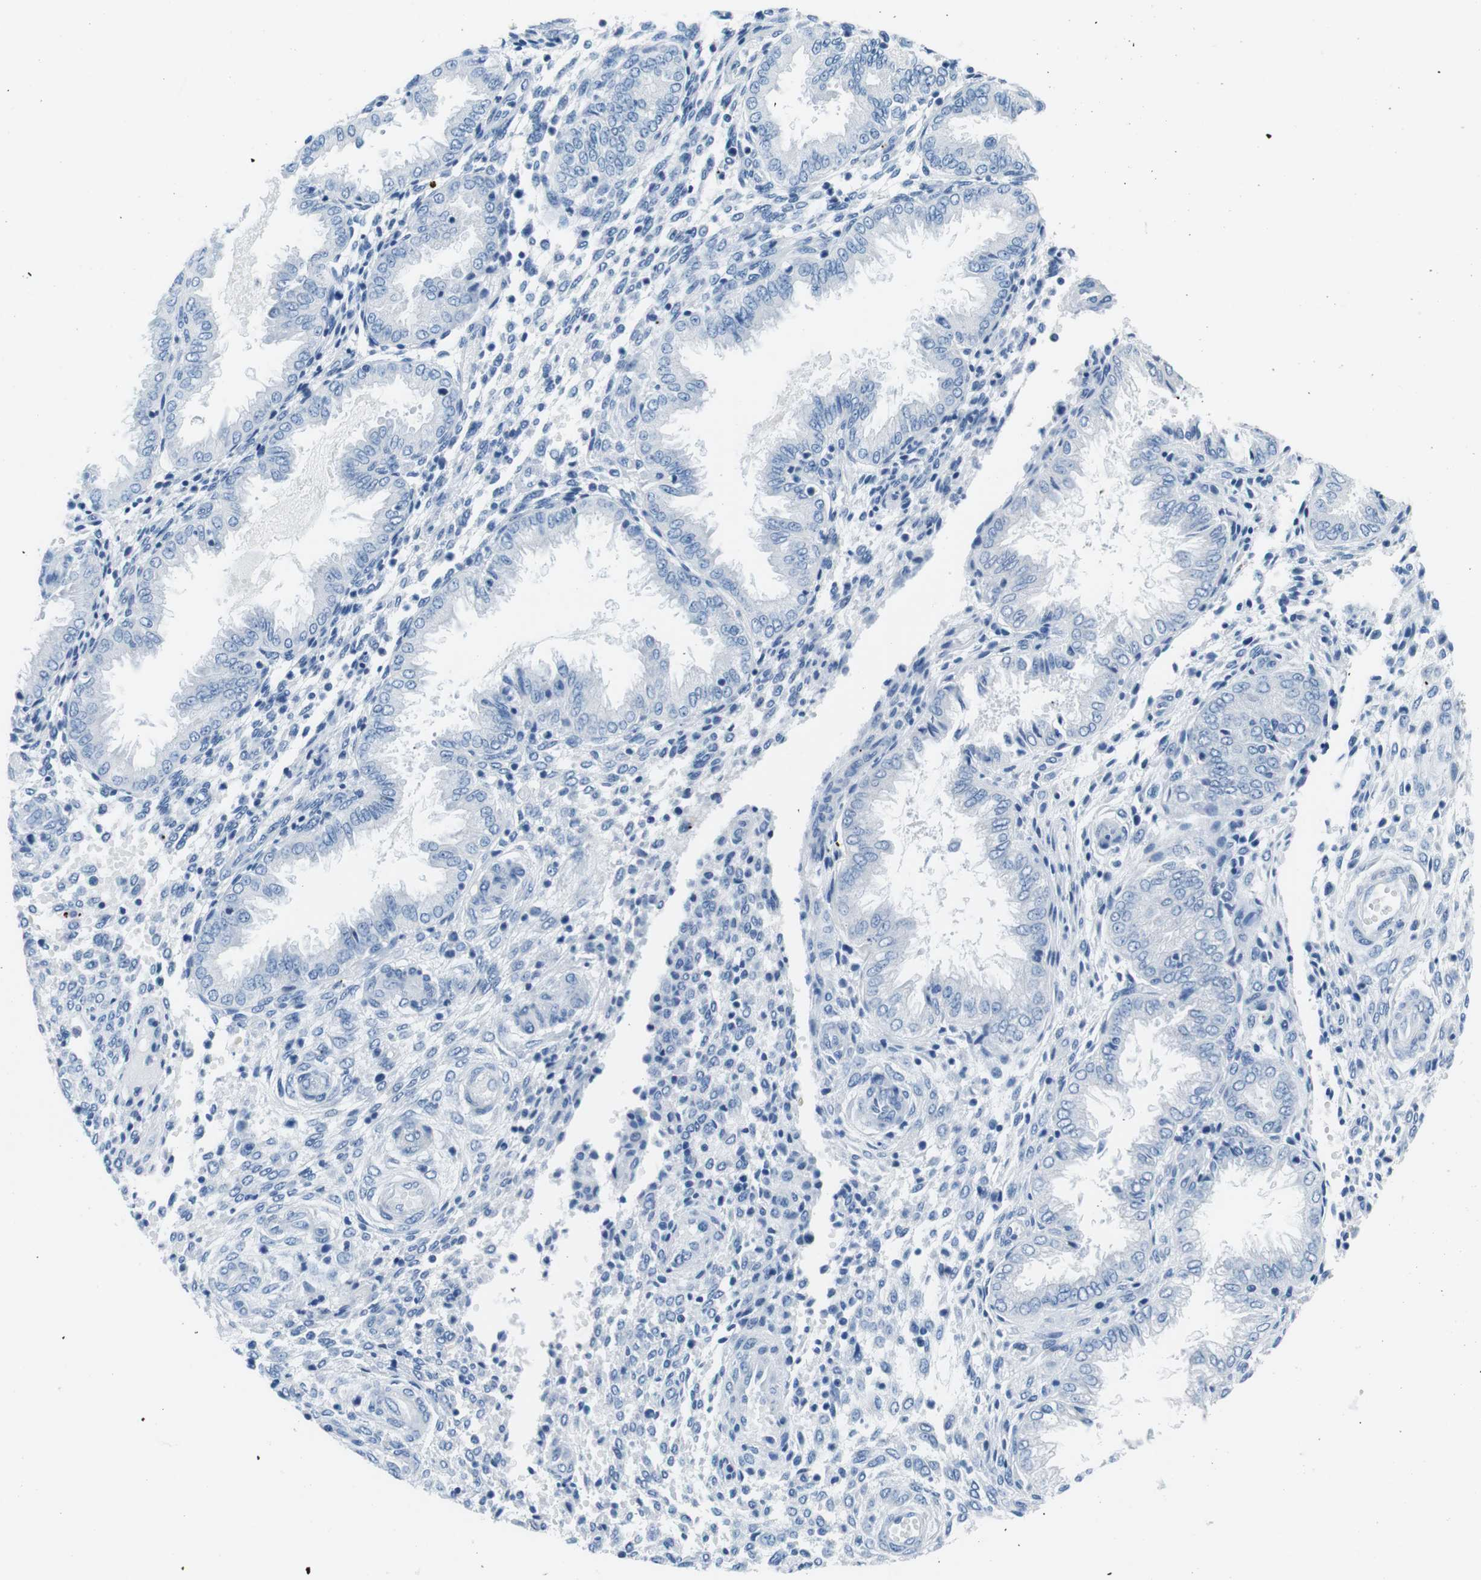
{"staining": {"intensity": "negative", "quantity": "none", "location": "none"}, "tissue": "endometrium", "cell_type": "Cells in endometrial stroma", "image_type": "normal", "snomed": [{"axis": "morphology", "description": "Normal tissue, NOS"}, {"axis": "topography", "description": "Endometrium"}], "caption": "This is an immunohistochemistry micrograph of benign endometrium. There is no expression in cells in endometrial stroma.", "gene": "MUC2", "patient": {"sex": "female", "age": 33}}